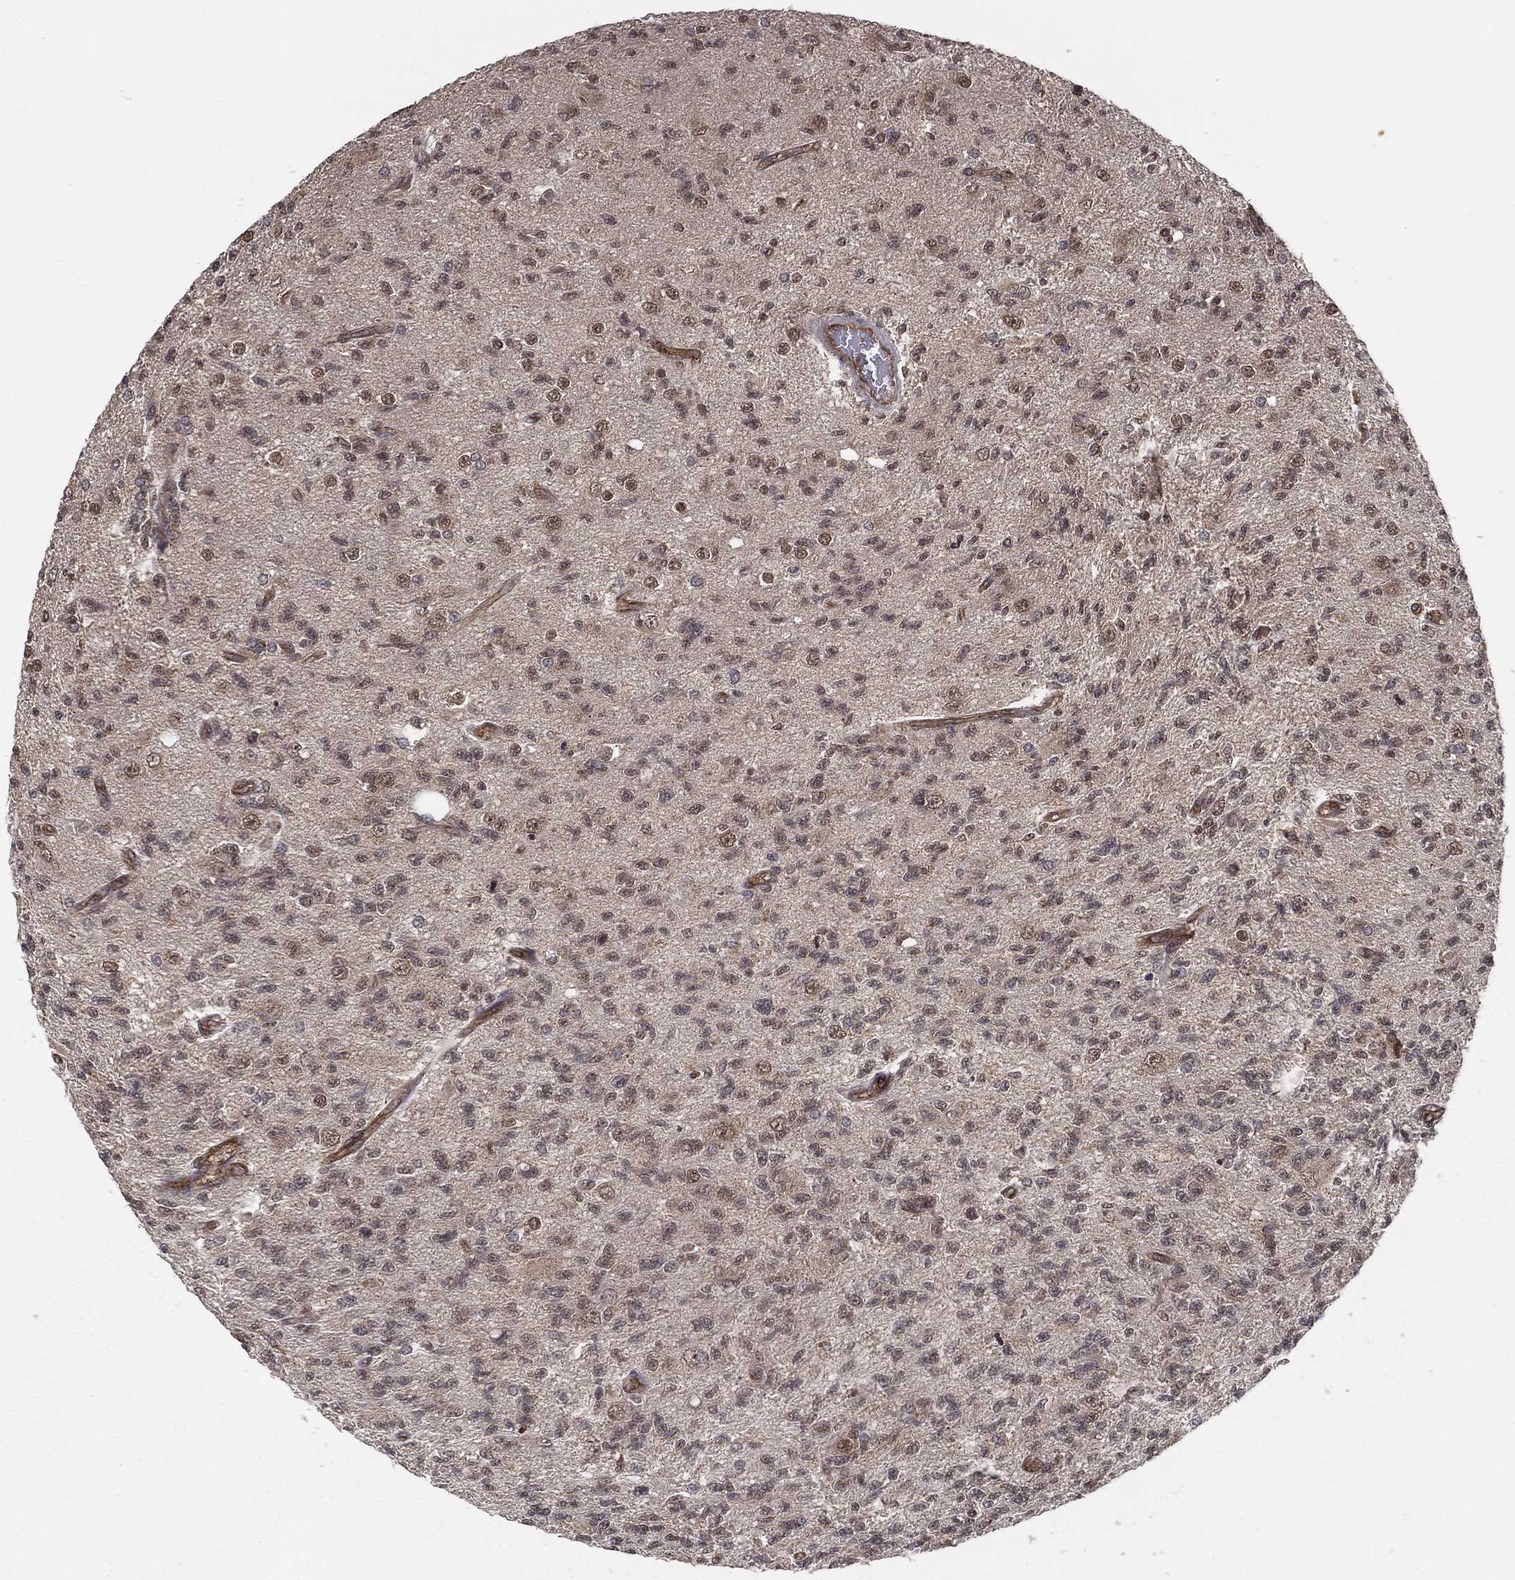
{"staining": {"intensity": "moderate", "quantity": "<25%", "location": "nuclear"}, "tissue": "glioma", "cell_type": "Tumor cells", "image_type": "cancer", "snomed": [{"axis": "morphology", "description": "Glioma, malignant, High grade"}, {"axis": "topography", "description": "Brain"}], "caption": "IHC staining of high-grade glioma (malignant), which shows low levels of moderate nuclear staining in about <25% of tumor cells indicating moderate nuclear protein staining. The staining was performed using DAB (3,3'-diaminobenzidine) (brown) for protein detection and nuclei were counterstained in hematoxylin (blue).", "gene": "UACA", "patient": {"sex": "male", "age": 56}}